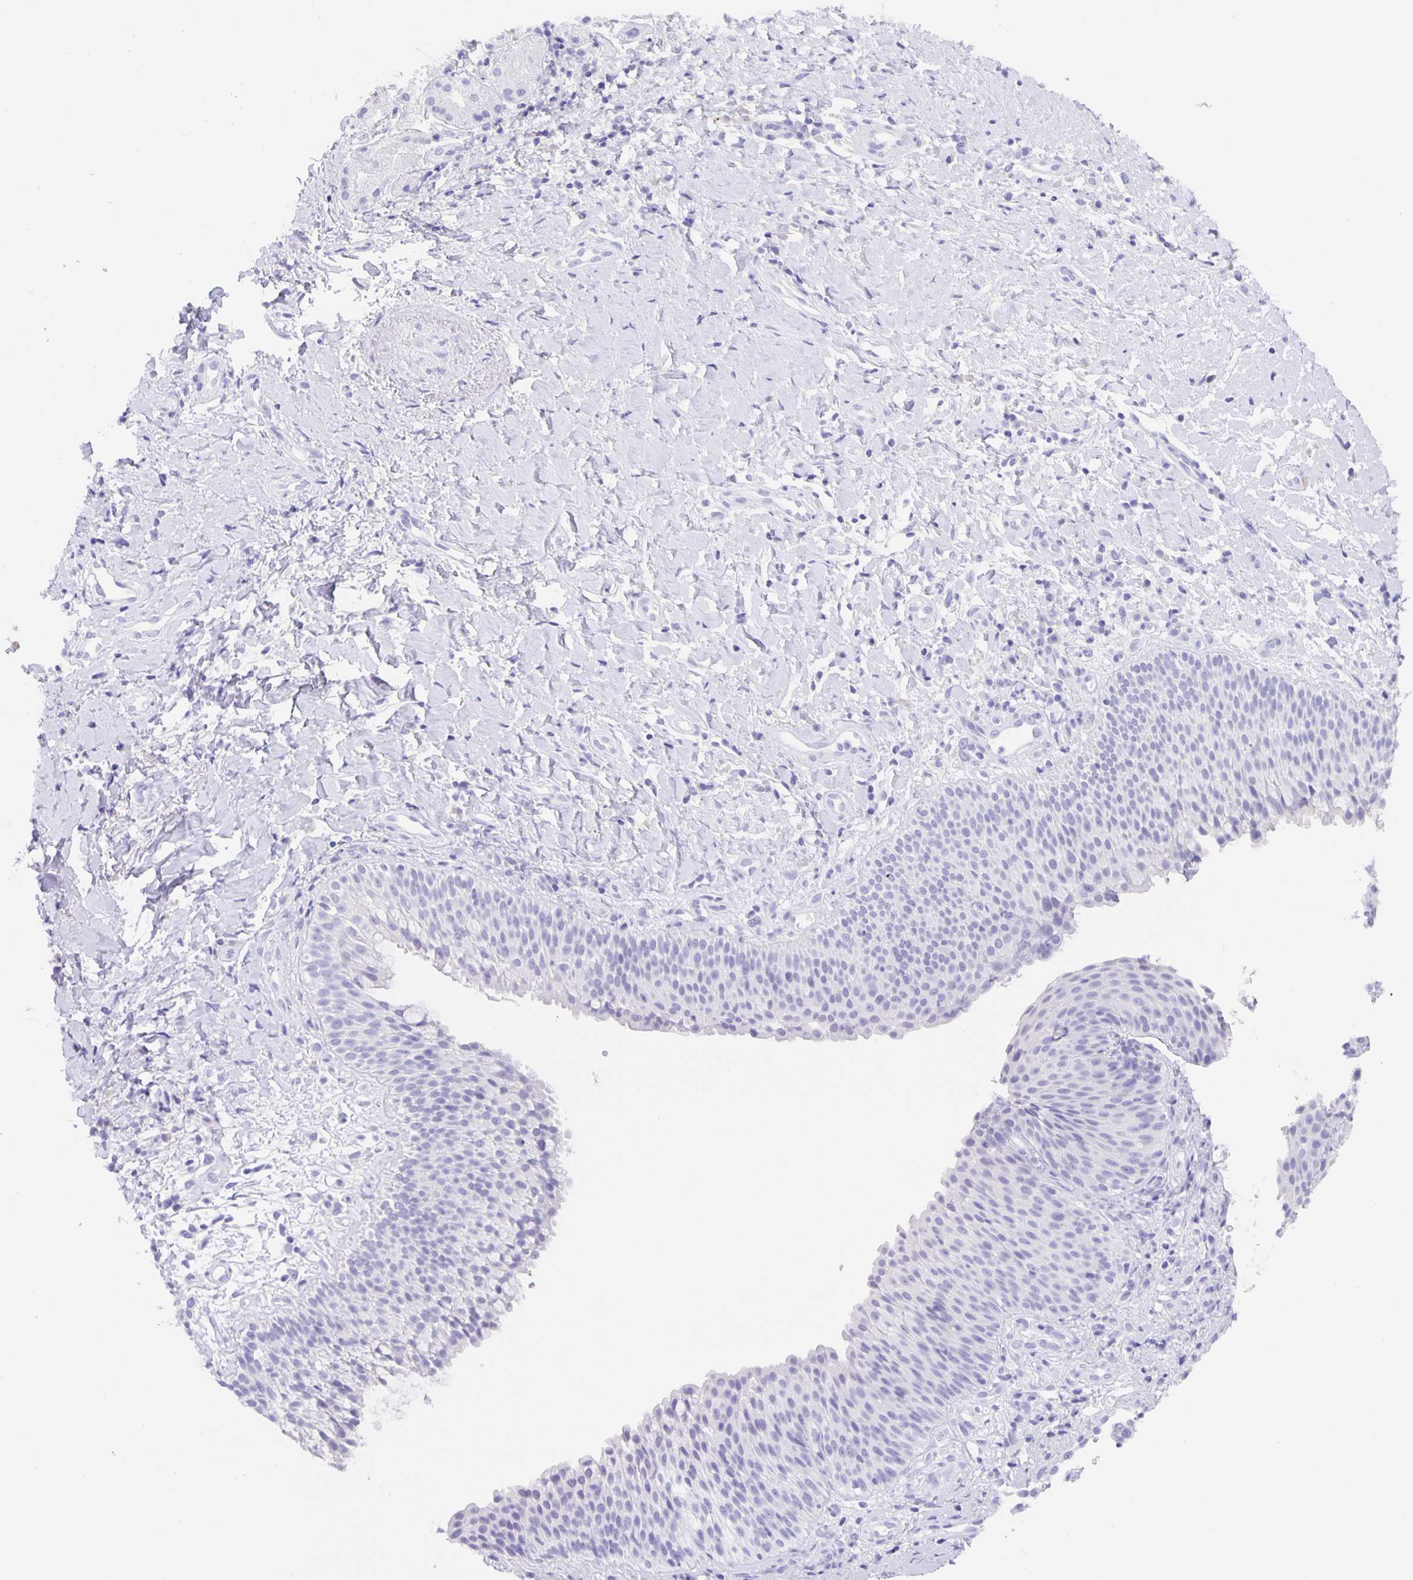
{"staining": {"intensity": "negative", "quantity": "none", "location": "none"}, "tissue": "nasopharynx", "cell_type": "Respiratory epithelial cells", "image_type": "normal", "snomed": [{"axis": "morphology", "description": "Normal tissue, NOS"}, {"axis": "morphology", "description": "Inflammation, NOS"}, {"axis": "topography", "description": "Nasopharynx"}], "caption": "Immunohistochemical staining of unremarkable human nasopharynx exhibits no significant staining in respiratory epithelial cells.", "gene": "GUCA2A", "patient": {"sex": "male", "age": 54}}